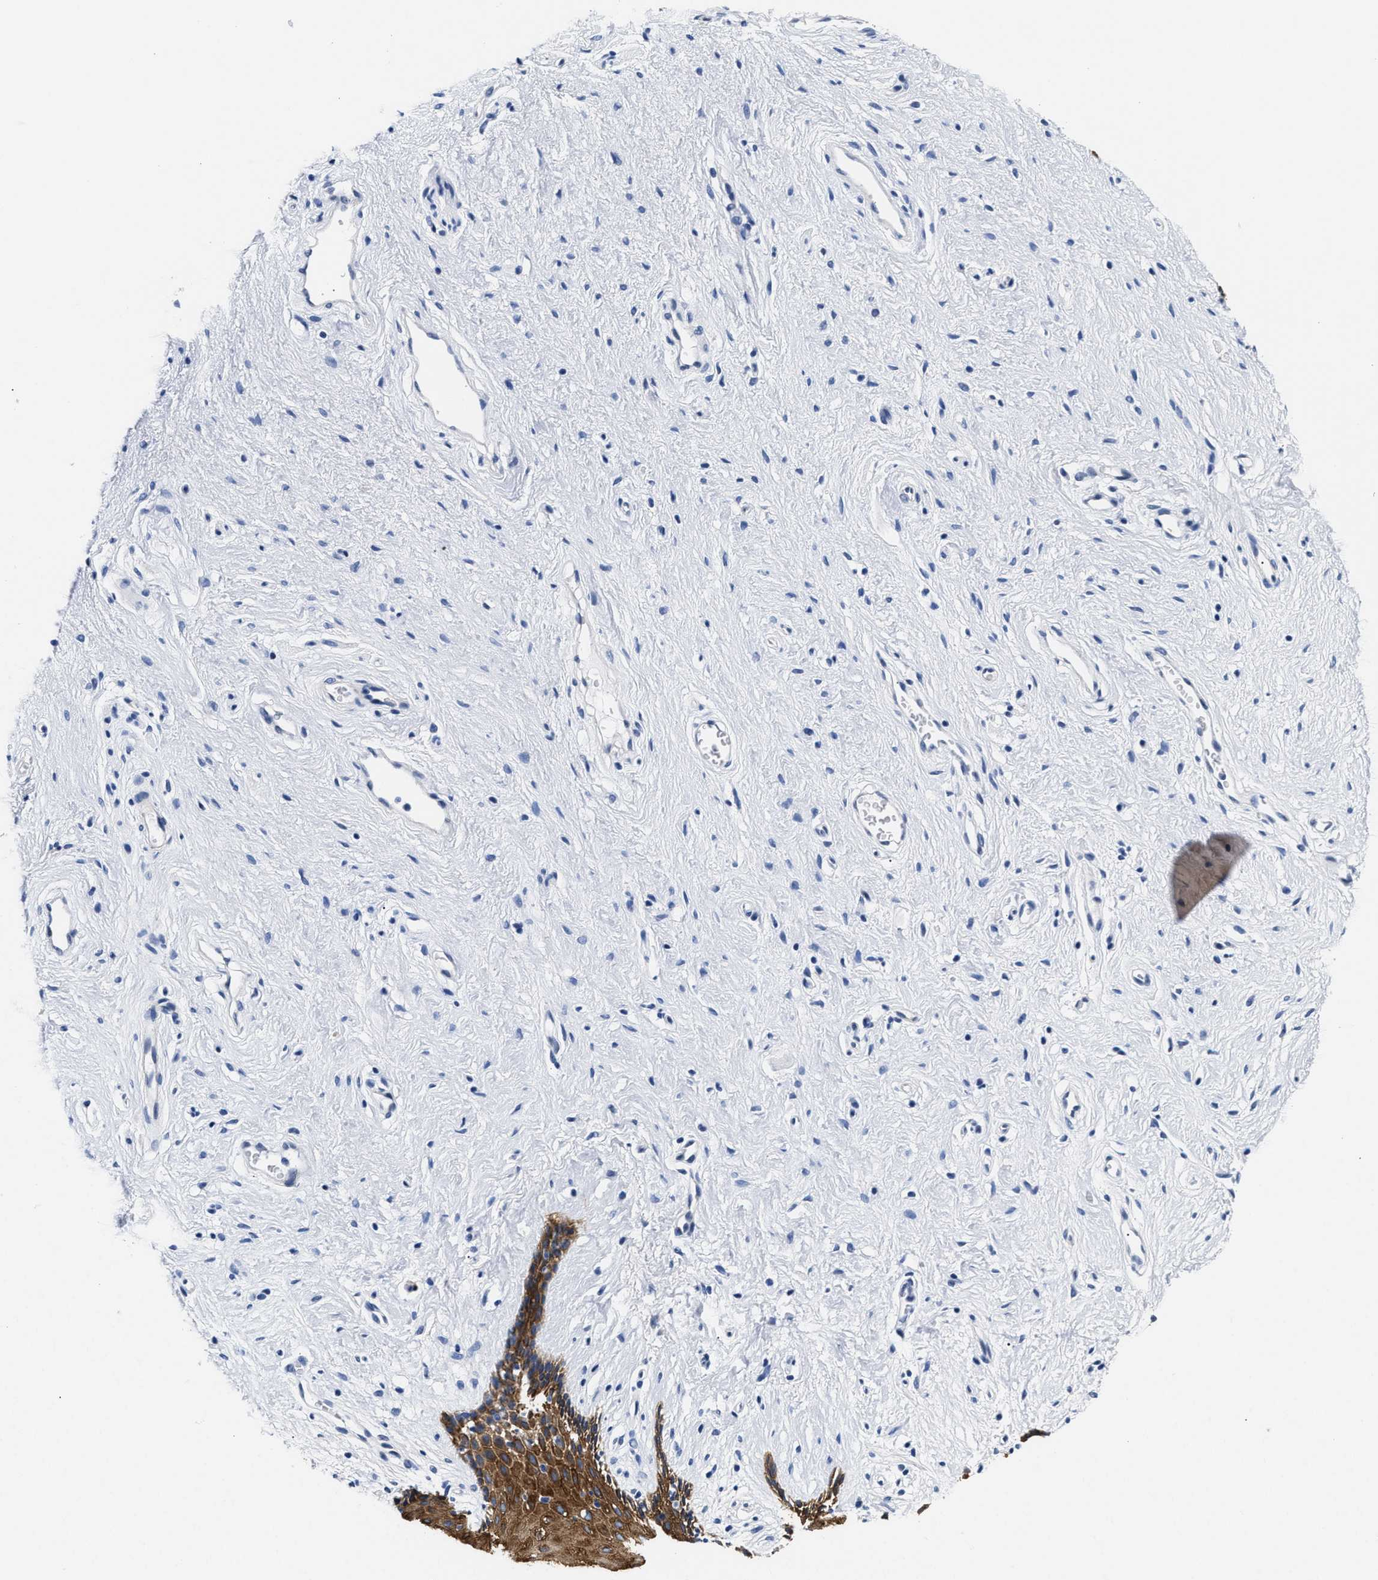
{"staining": {"intensity": "strong", "quantity": ">75%", "location": "cytoplasmic/membranous"}, "tissue": "vagina", "cell_type": "Squamous epithelial cells", "image_type": "normal", "snomed": [{"axis": "morphology", "description": "Normal tissue, NOS"}, {"axis": "topography", "description": "Vagina"}], "caption": "Protein expression analysis of unremarkable vagina exhibits strong cytoplasmic/membranous expression in approximately >75% of squamous epithelial cells.", "gene": "TRIM29", "patient": {"sex": "female", "age": 44}}